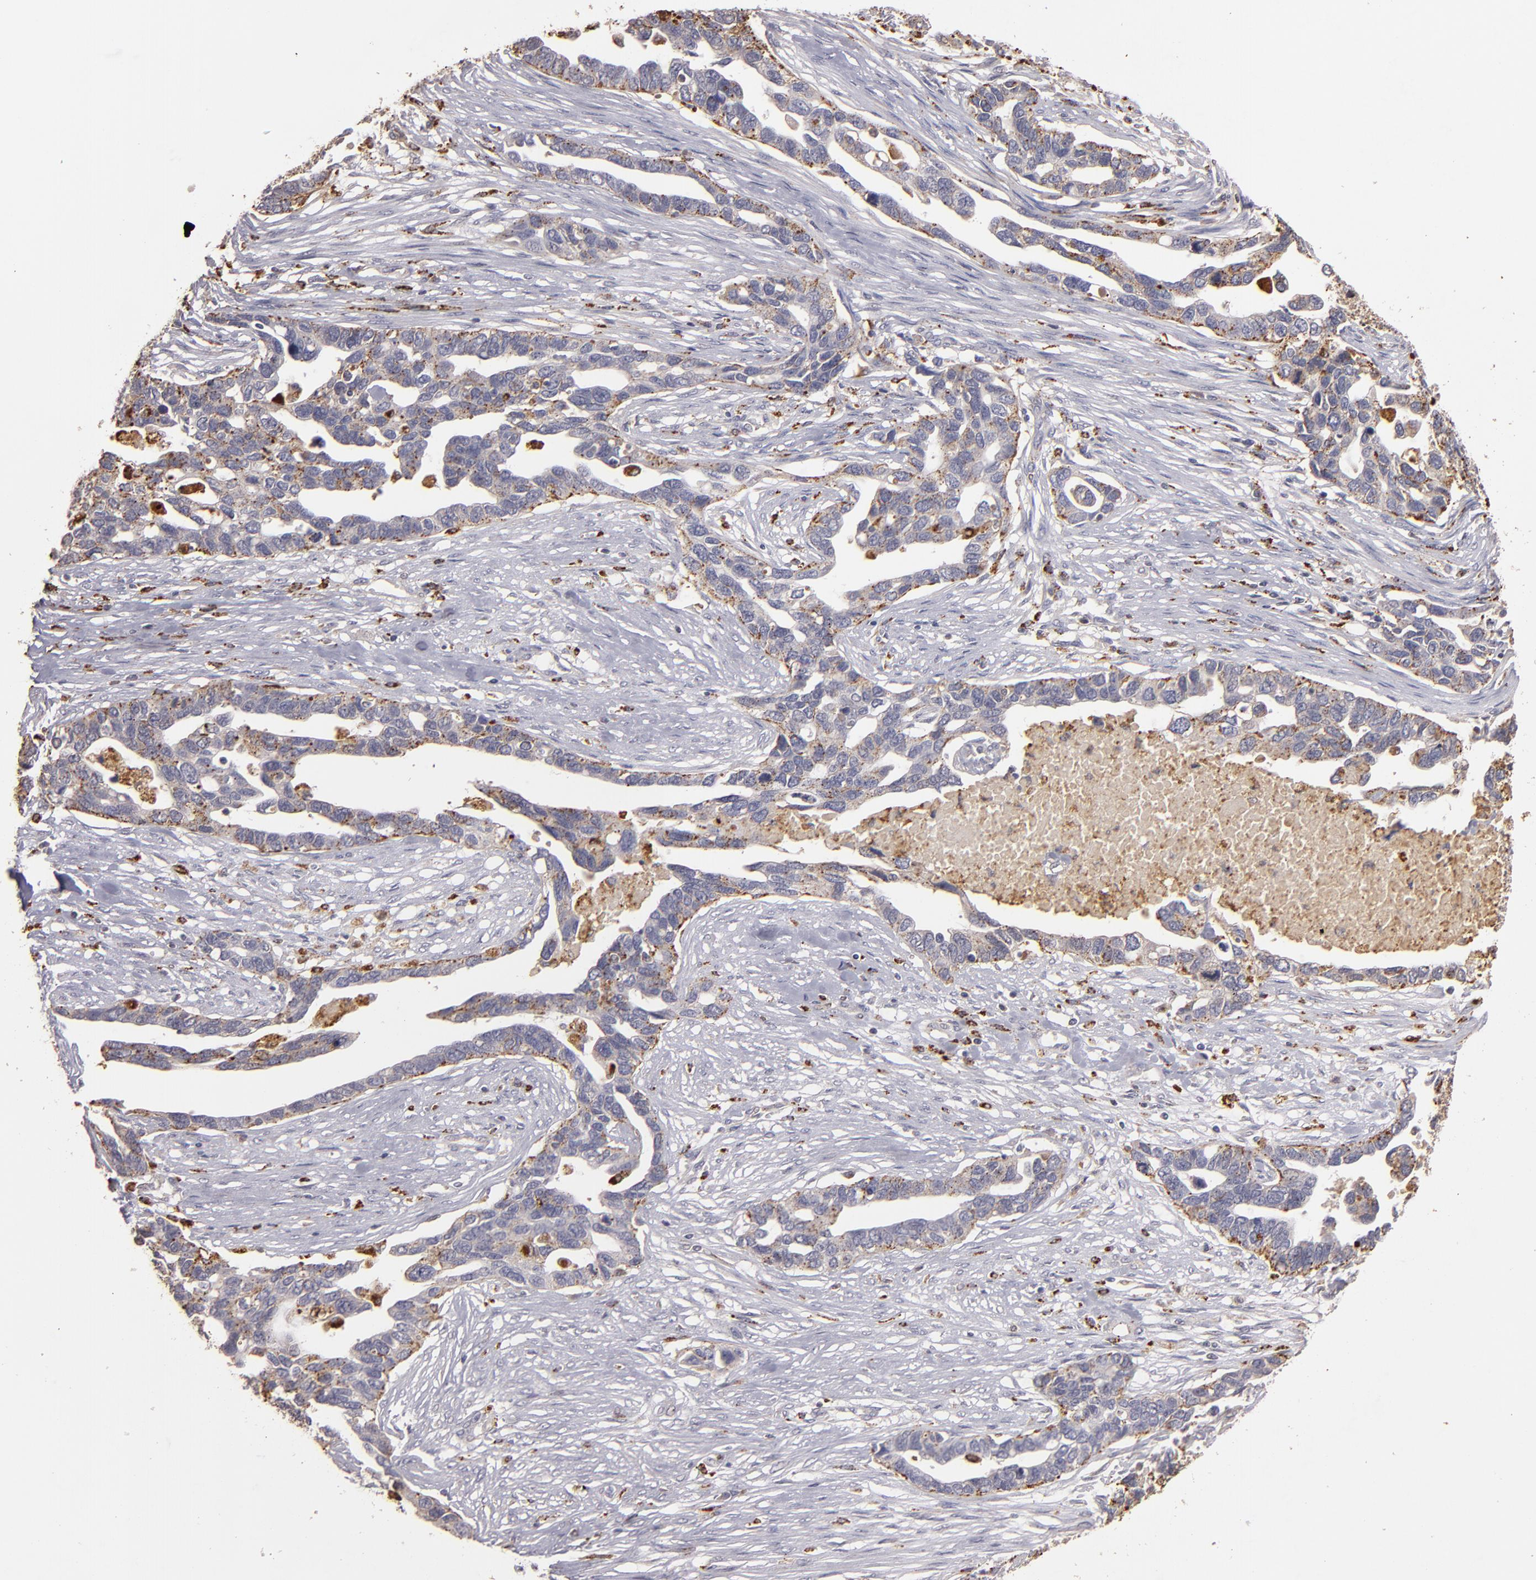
{"staining": {"intensity": "weak", "quantity": "<25%", "location": "cytoplasmic/membranous"}, "tissue": "ovarian cancer", "cell_type": "Tumor cells", "image_type": "cancer", "snomed": [{"axis": "morphology", "description": "Cystadenocarcinoma, serous, NOS"}, {"axis": "topography", "description": "Ovary"}], "caption": "Image shows no protein staining in tumor cells of ovarian serous cystadenocarcinoma tissue. (Immunohistochemistry, brightfield microscopy, high magnification).", "gene": "TRAF1", "patient": {"sex": "female", "age": 54}}